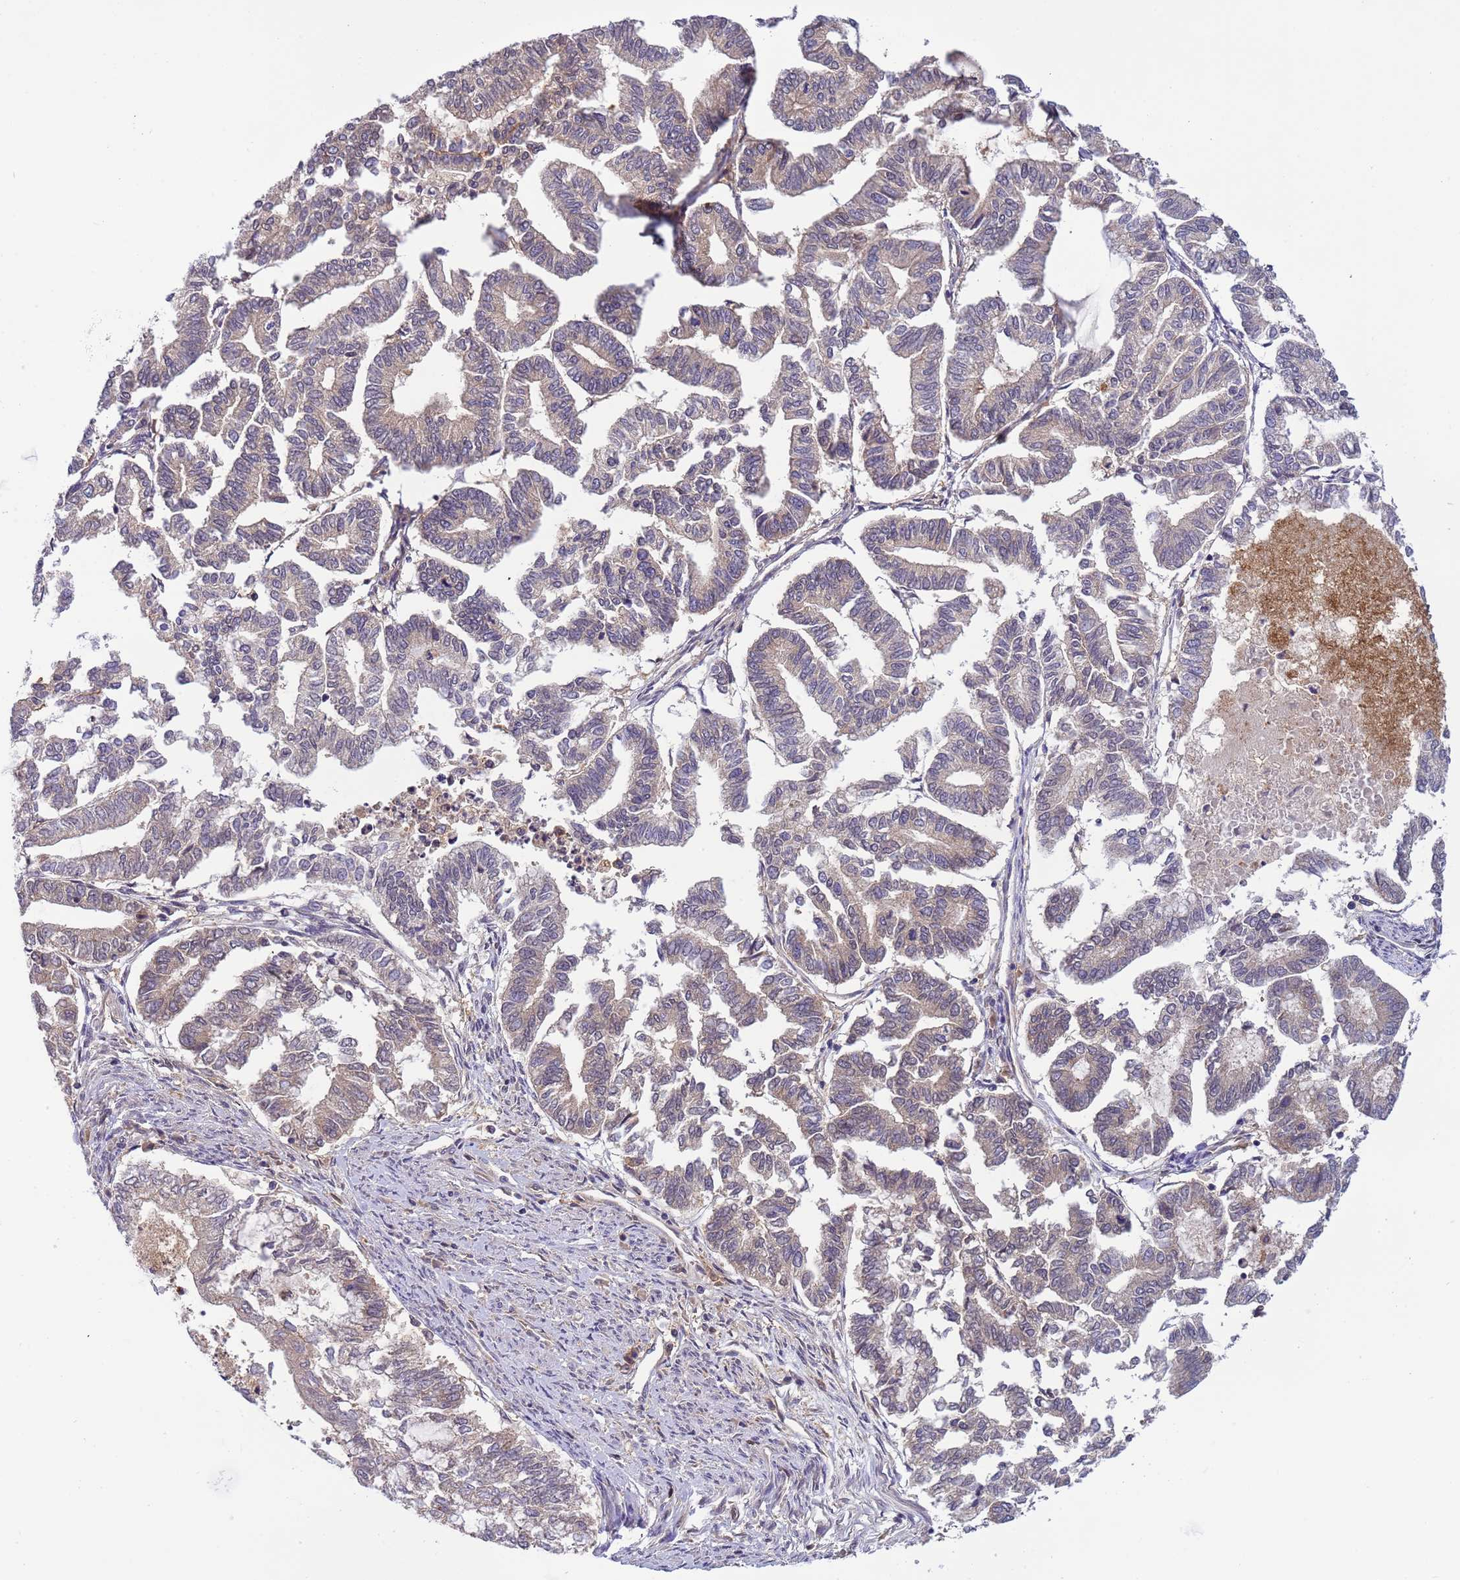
{"staining": {"intensity": "weak", "quantity": "<25%", "location": "cytoplasmic/membranous"}, "tissue": "endometrial cancer", "cell_type": "Tumor cells", "image_type": "cancer", "snomed": [{"axis": "morphology", "description": "Adenocarcinoma, NOS"}, {"axis": "topography", "description": "Endometrium"}], "caption": "Immunohistochemical staining of human endometrial cancer (adenocarcinoma) reveals no significant expression in tumor cells.", "gene": "CD53", "patient": {"sex": "female", "age": 79}}